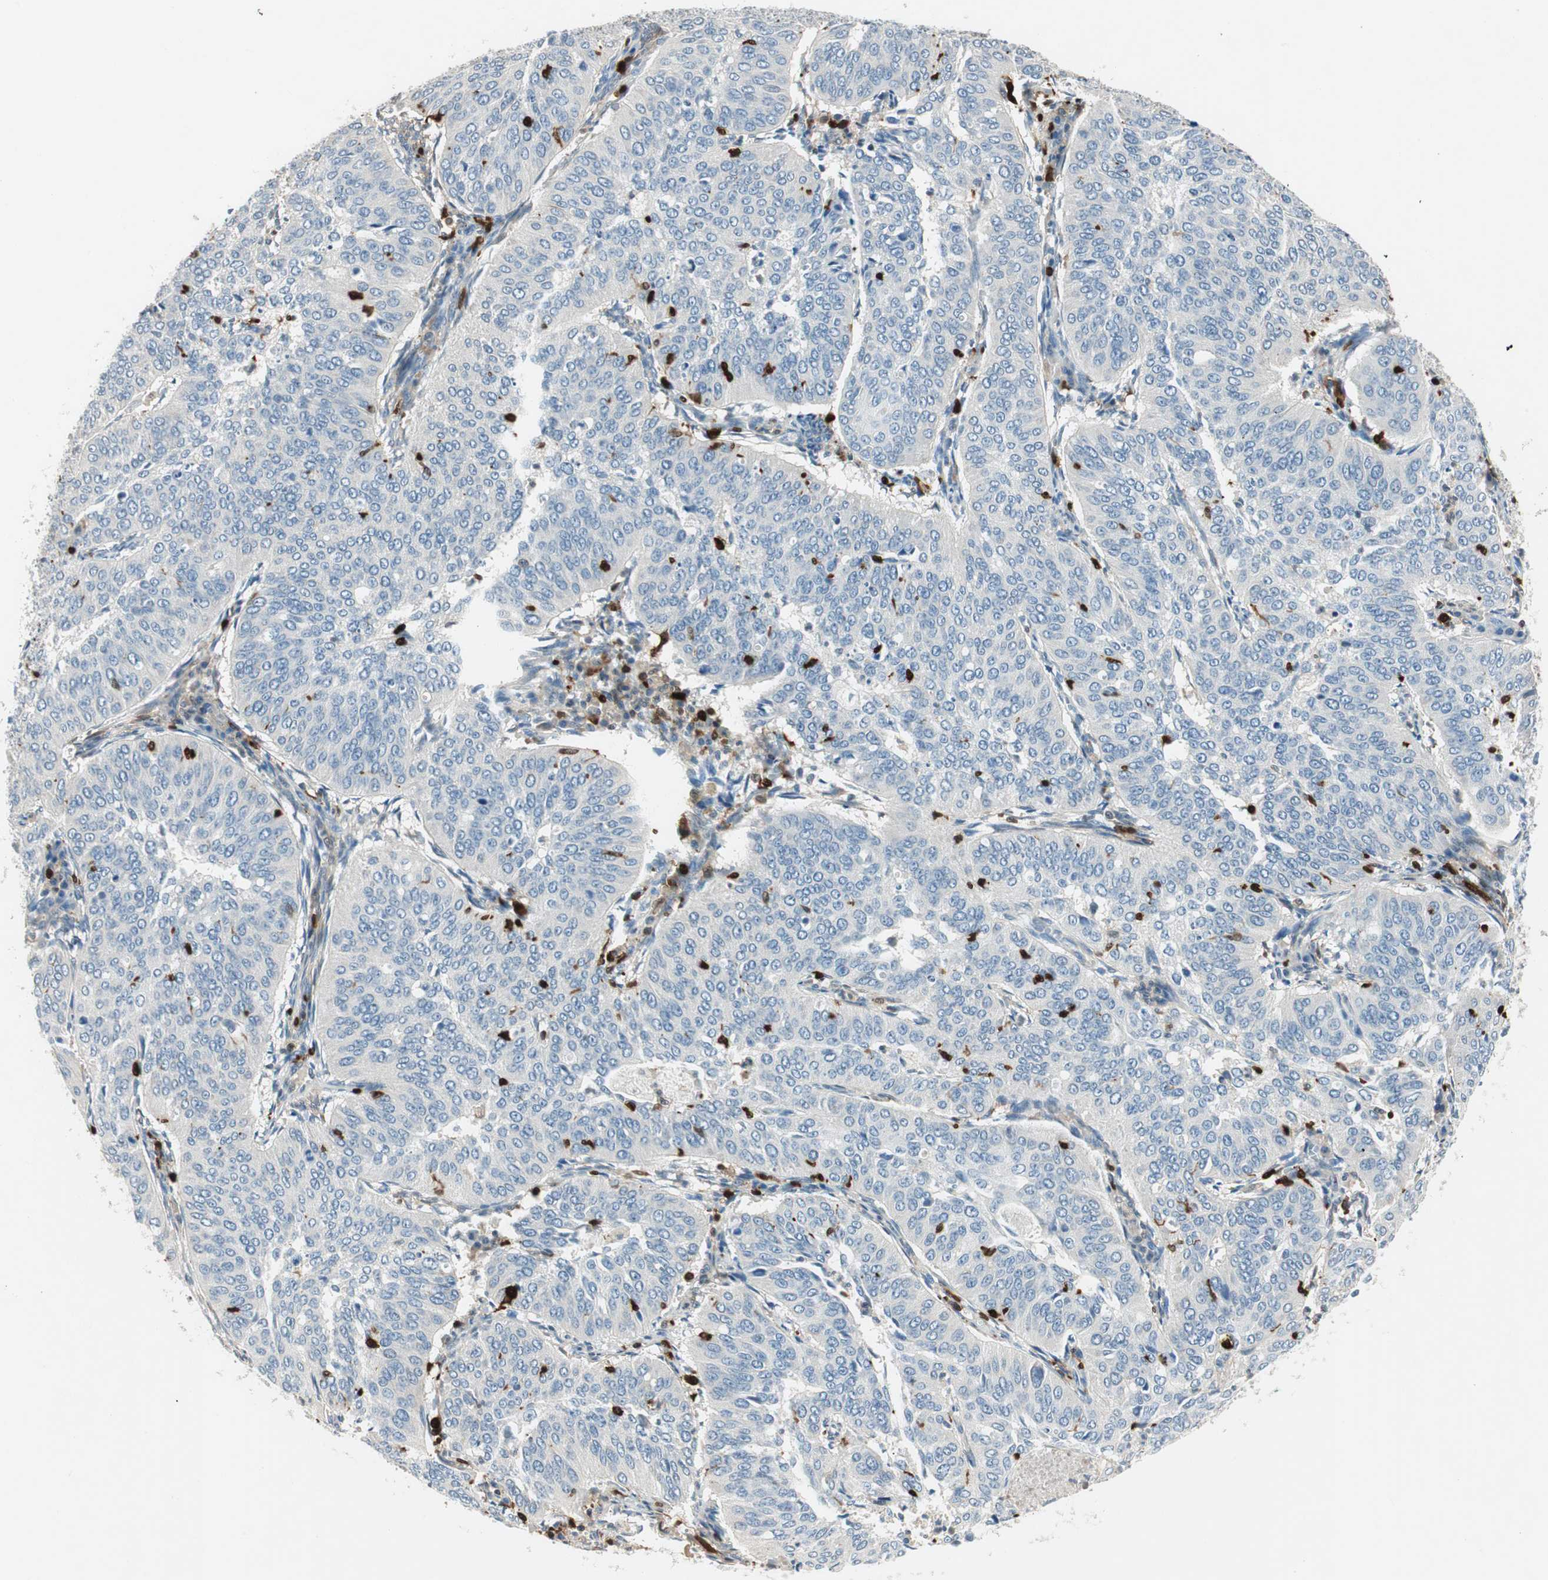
{"staining": {"intensity": "negative", "quantity": "none", "location": "none"}, "tissue": "cervical cancer", "cell_type": "Tumor cells", "image_type": "cancer", "snomed": [{"axis": "morphology", "description": "Normal tissue, NOS"}, {"axis": "morphology", "description": "Squamous cell carcinoma, NOS"}, {"axis": "topography", "description": "Cervix"}], "caption": "An immunohistochemistry photomicrograph of cervical cancer (squamous cell carcinoma) is shown. There is no staining in tumor cells of cervical cancer (squamous cell carcinoma). (IHC, brightfield microscopy, high magnification).", "gene": "COTL1", "patient": {"sex": "female", "age": 39}}